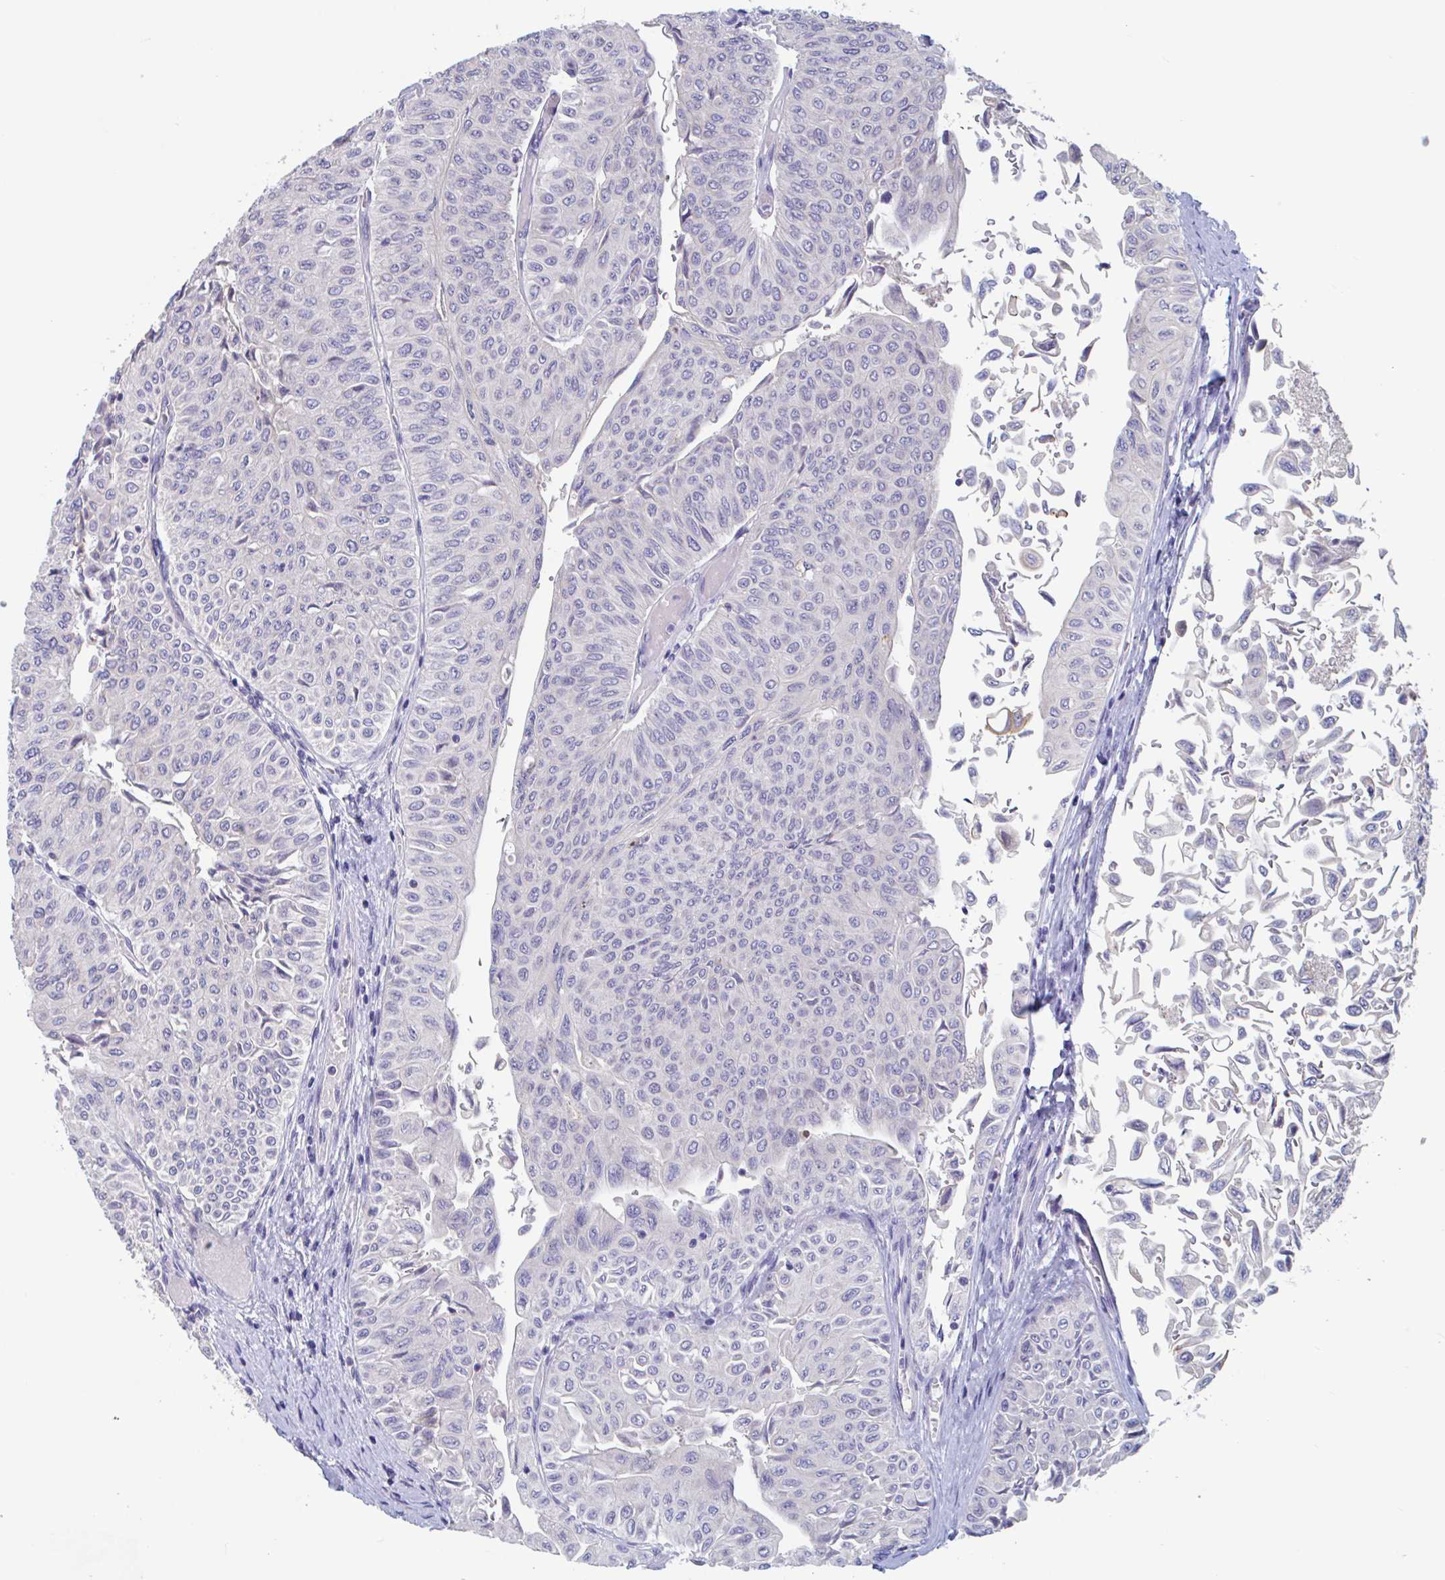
{"staining": {"intensity": "weak", "quantity": "<25%", "location": "cytoplasmic/membranous"}, "tissue": "urothelial cancer", "cell_type": "Tumor cells", "image_type": "cancer", "snomed": [{"axis": "morphology", "description": "Urothelial carcinoma, NOS"}, {"axis": "topography", "description": "Urinary bladder"}], "caption": "Urothelial cancer stained for a protein using immunohistochemistry exhibits no expression tumor cells.", "gene": "UNKL", "patient": {"sex": "male", "age": 59}}